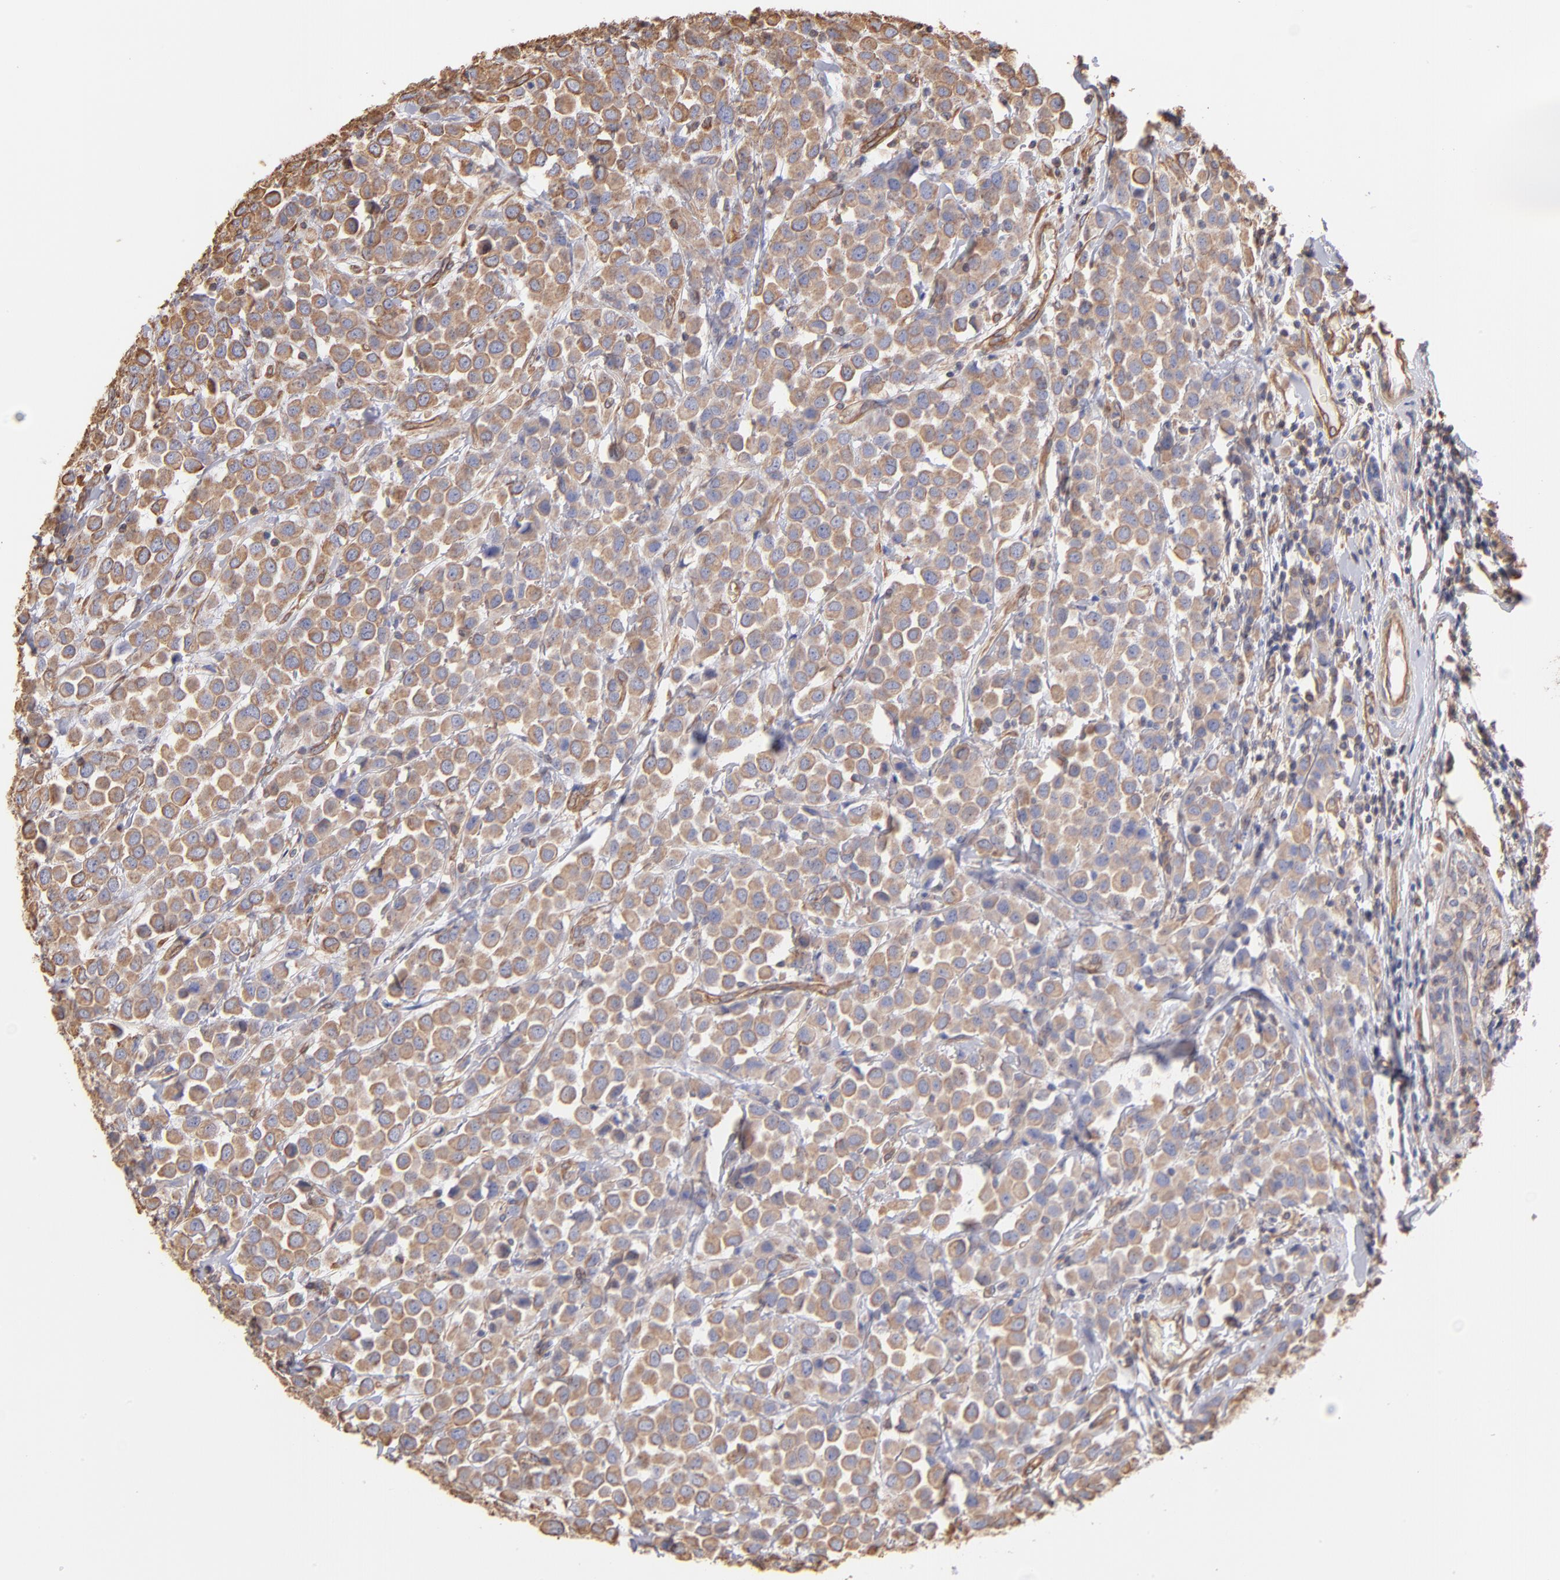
{"staining": {"intensity": "moderate", "quantity": ">75%", "location": "cytoplasmic/membranous"}, "tissue": "breast cancer", "cell_type": "Tumor cells", "image_type": "cancer", "snomed": [{"axis": "morphology", "description": "Duct carcinoma"}, {"axis": "topography", "description": "Breast"}], "caption": "Human breast cancer (intraductal carcinoma) stained with a brown dye reveals moderate cytoplasmic/membranous positive expression in about >75% of tumor cells.", "gene": "PLEC", "patient": {"sex": "female", "age": 61}}